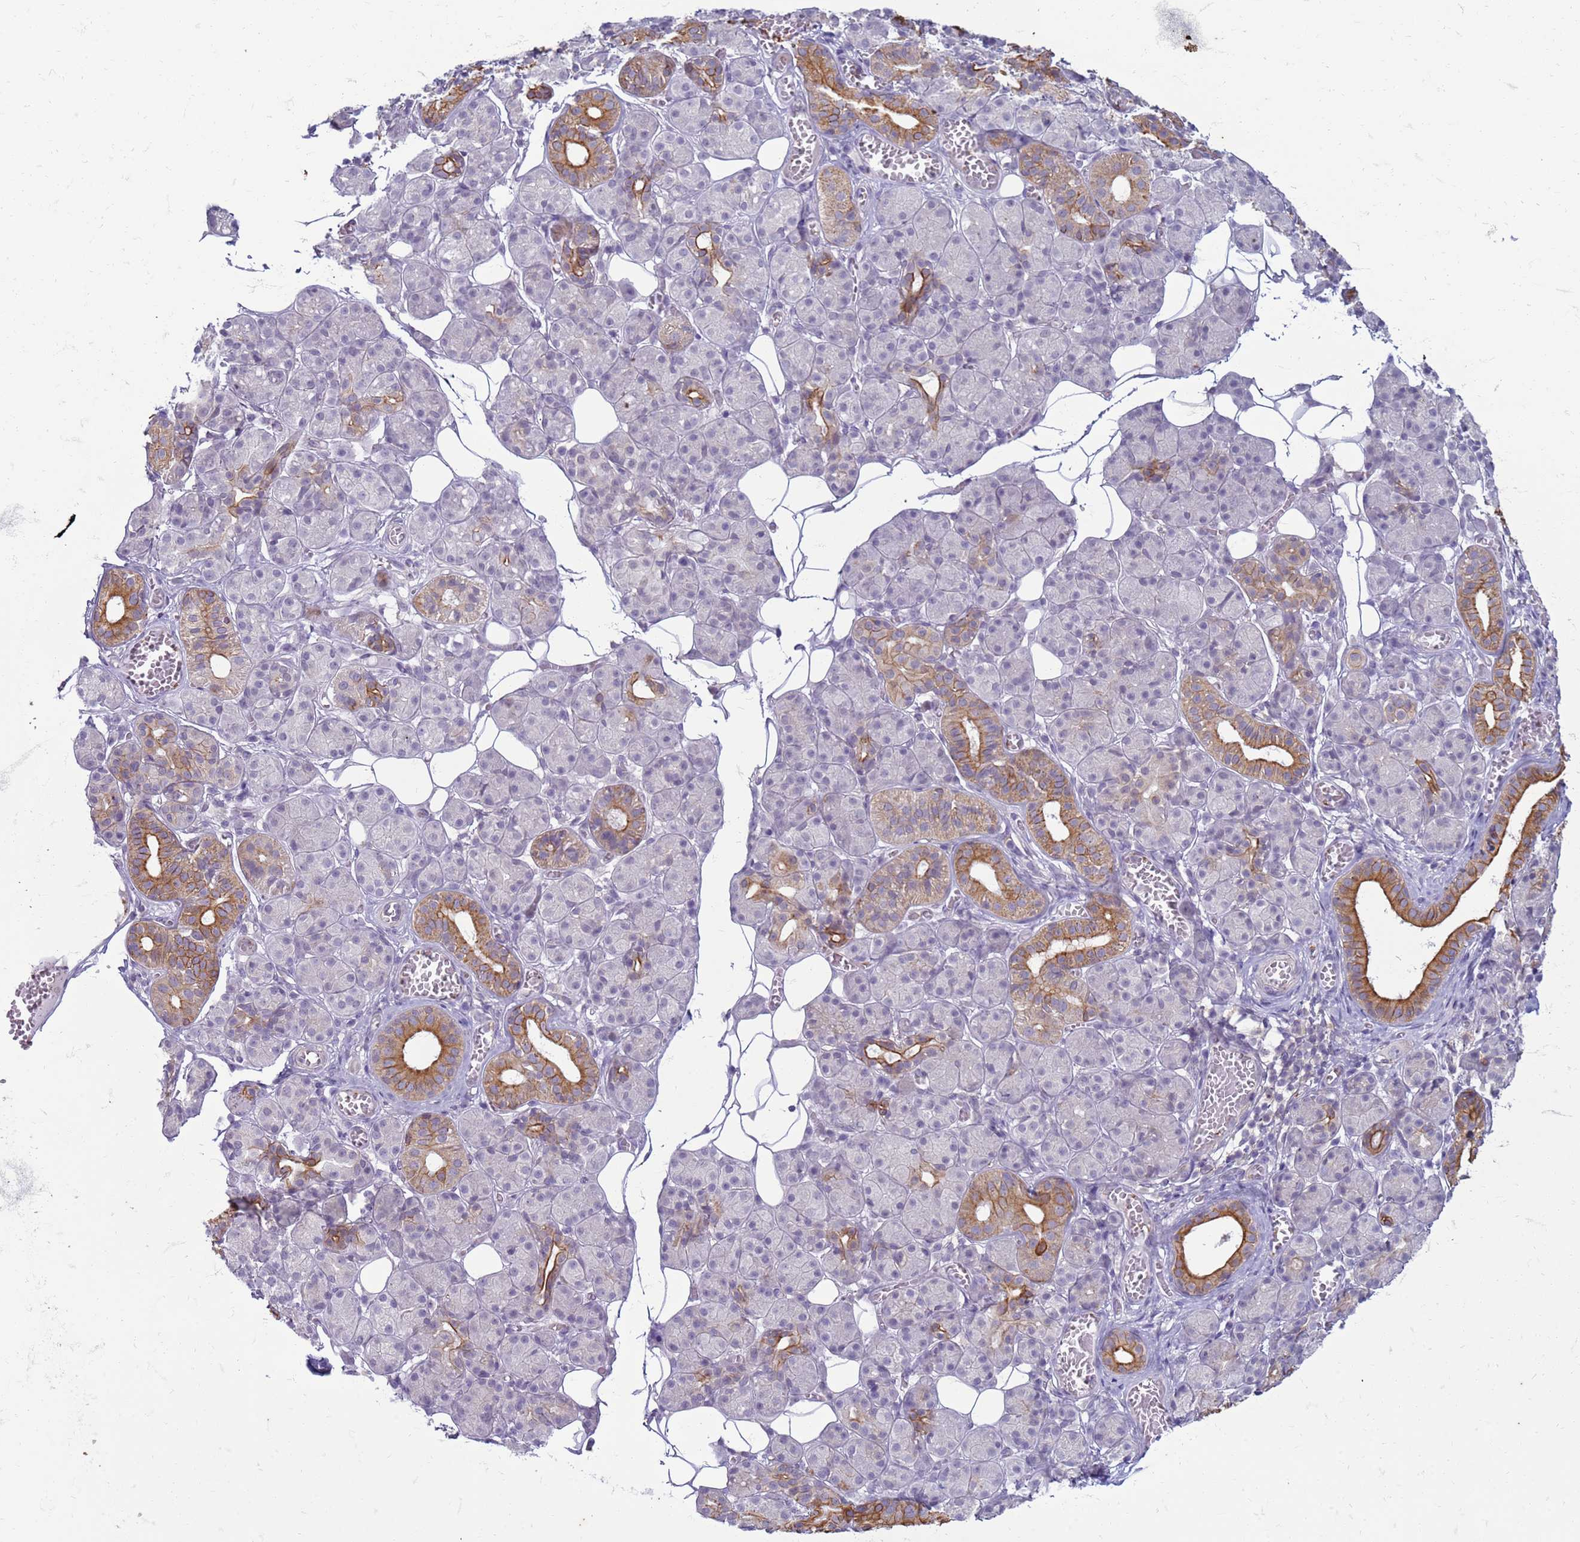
{"staining": {"intensity": "moderate", "quantity": "<25%", "location": "cytoplasmic/membranous"}, "tissue": "salivary gland", "cell_type": "Glandular cells", "image_type": "normal", "snomed": [{"axis": "morphology", "description": "Normal tissue, NOS"}, {"axis": "topography", "description": "Salivary gland"}], "caption": "High-power microscopy captured an immunohistochemistry photomicrograph of benign salivary gland, revealing moderate cytoplasmic/membranous positivity in about <25% of glandular cells.", "gene": "SLC15A3", "patient": {"sex": "male", "age": 63}}